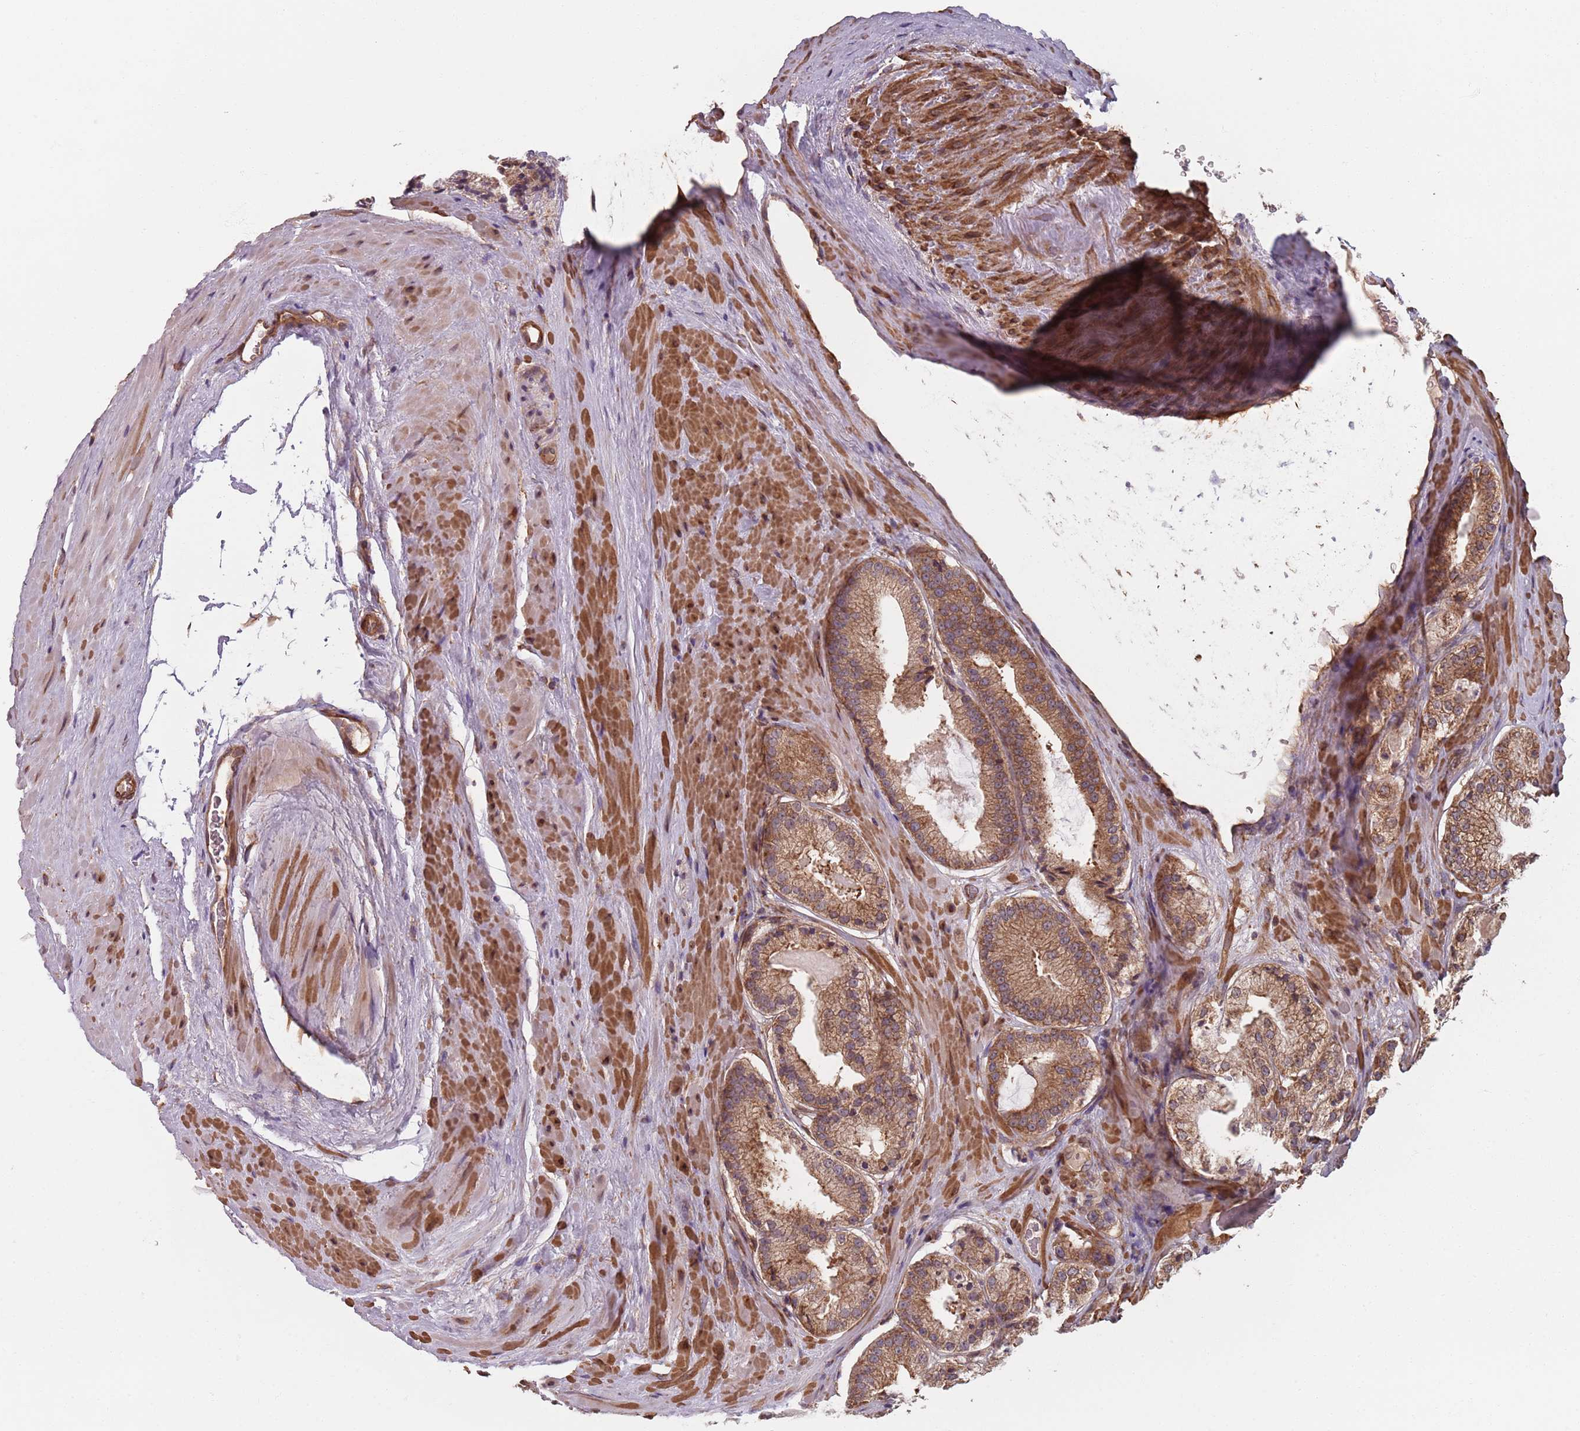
{"staining": {"intensity": "moderate", "quantity": ">75%", "location": "cytoplasmic/membranous"}, "tissue": "prostate cancer", "cell_type": "Tumor cells", "image_type": "cancer", "snomed": [{"axis": "morphology", "description": "Adenocarcinoma, High grade"}, {"axis": "topography", "description": "Prostate"}], "caption": "Immunohistochemical staining of prostate cancer displays medium levels of moderate cytoplasmic/membranous protein expression in approximately >75% of tumor cells. (DAB (3,3'-diaminobenzidine) IHC with brightfield microscopy, high magnification).", "gene": "NOTCH3", "patient": {"sex": "male", "age": 71}}